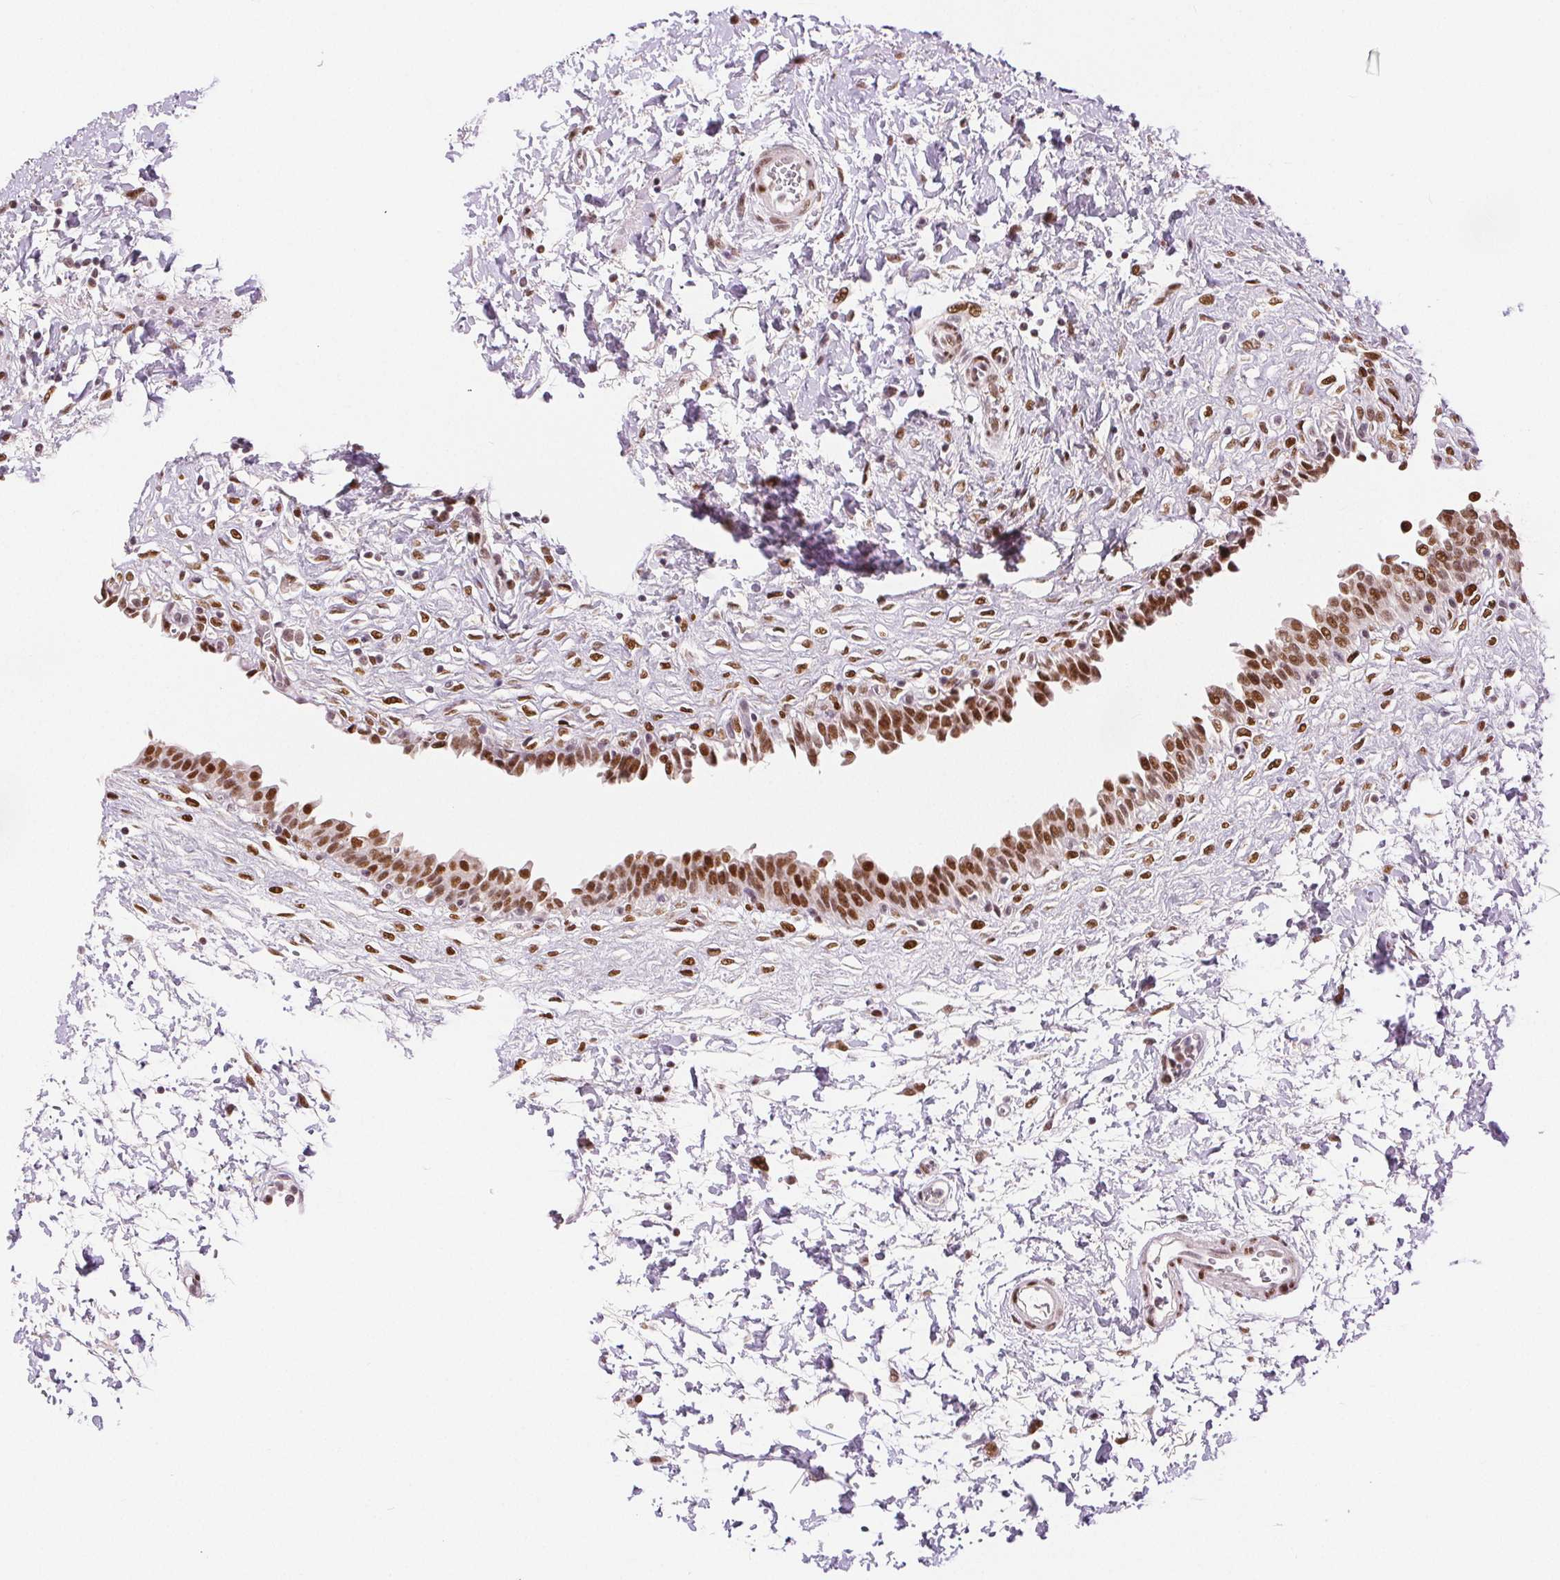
{"staining": {"intensity": "moderate", "quantity": ">75%", "location": "nuclear"}, "tissue": "urinary bladder", "cell_type": "Urothelial cells", "image_type": "normal", "snomed": [{"axis": "morphology", "description": "Normal tissue, NOS"}, {"axis": "topography", "description": "Urinary bladder"}], "caption": "Immunohistochemical staining of unremarkable urinary bladder displays moderate nuclear protein expression in about >75% of urothelial cells.", "gene": "ZNF703", "patient": {"sex": "male", "age": 37}}